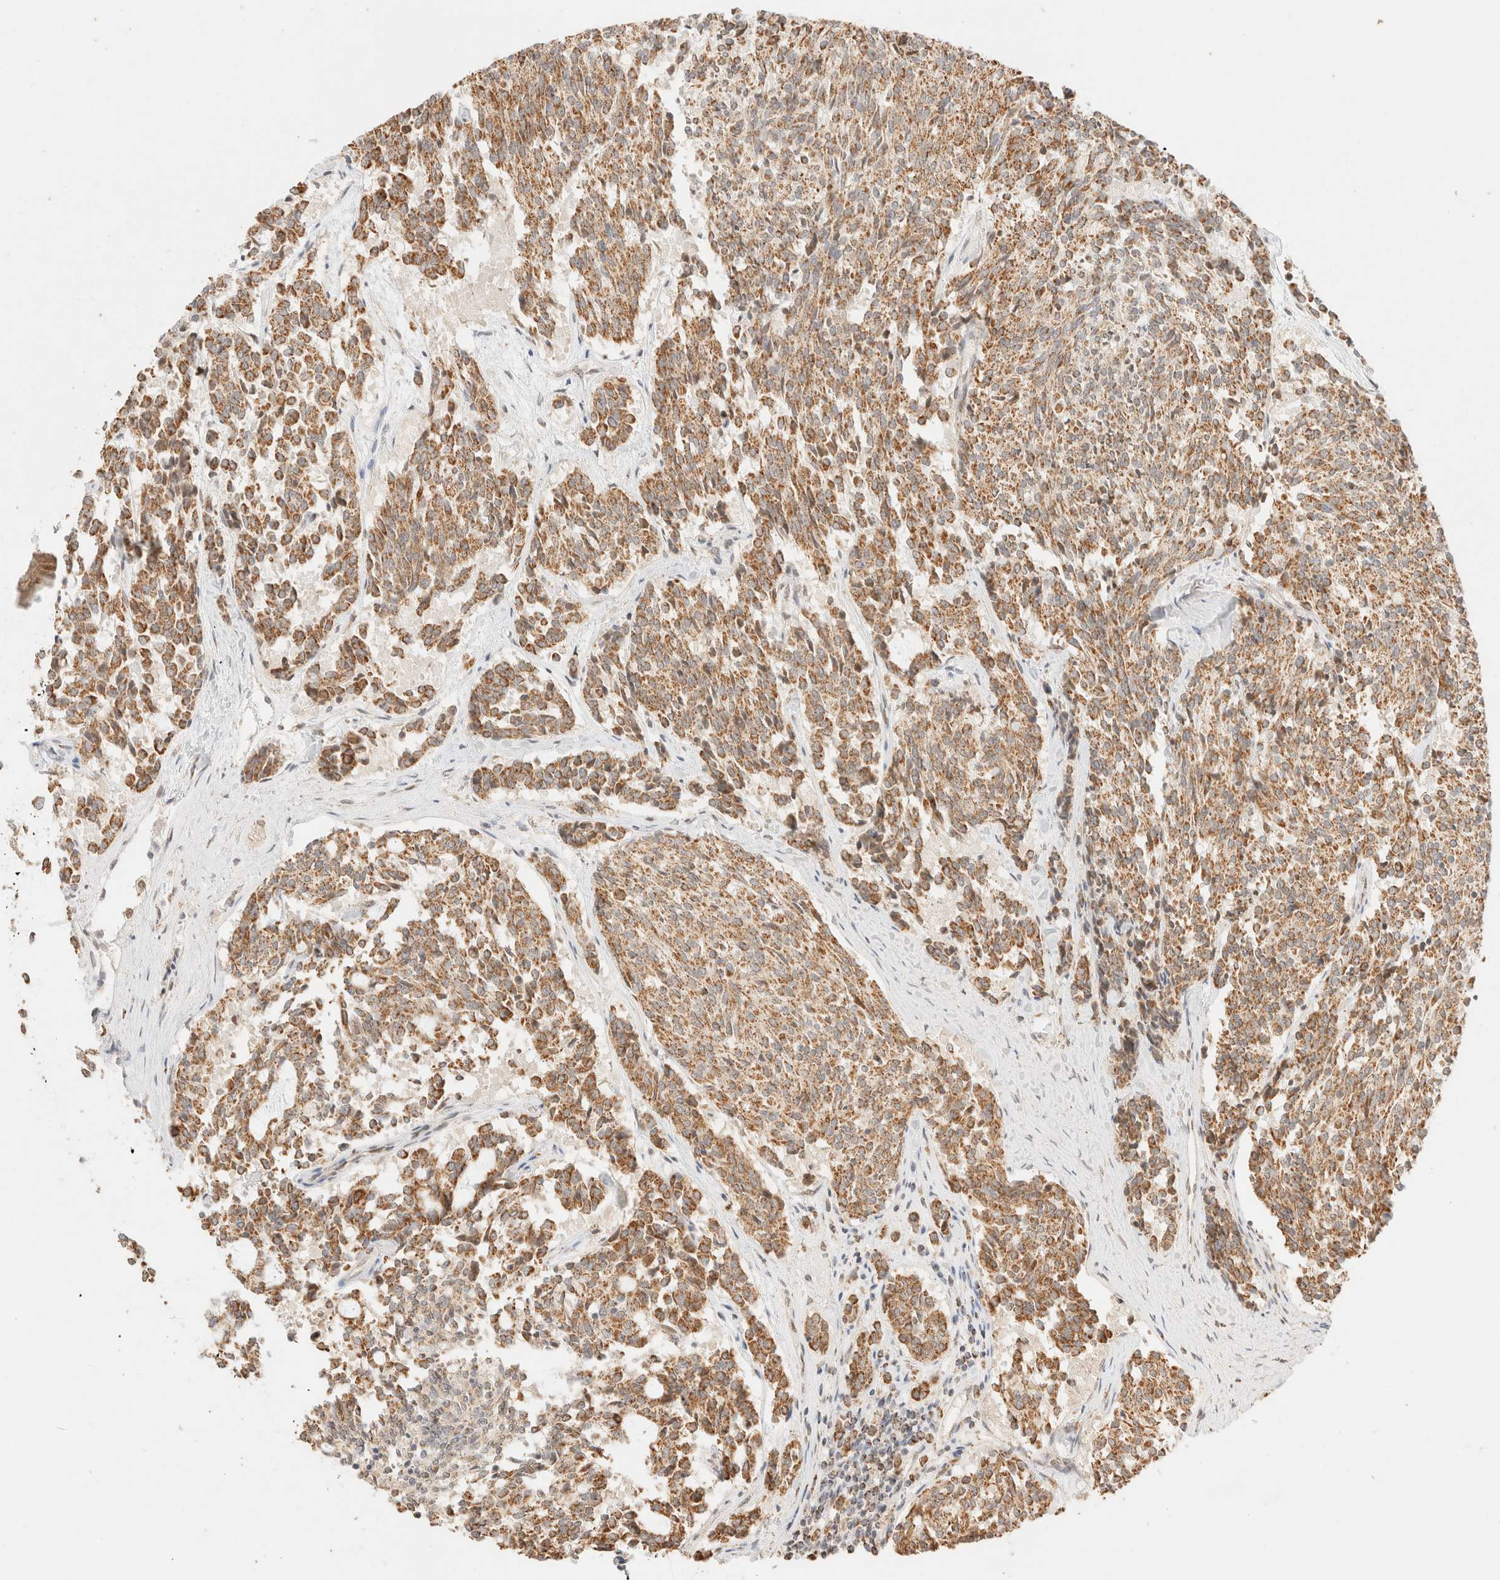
{"staining": {"intensity": "moderate", "quantity": ">75%", "location": "cytoplasmic/membranous"}, "tissue": "carcinoid", "cell_type": "Tumor cells", "image_type": "cancer", "snomed": [{"axis": "morphology", "description": "Carcinoid, malignant, NOS"}, {"axis": "topography", "description": "Pancreas"}], "caption": "A medium amount of moderate cytoplasmic/membranous expression is seen in about >75% of tumor cells in malignant carcinoid tissue.", "gene": "TACO1", "patient": {"sex": "female", "age": 54}}